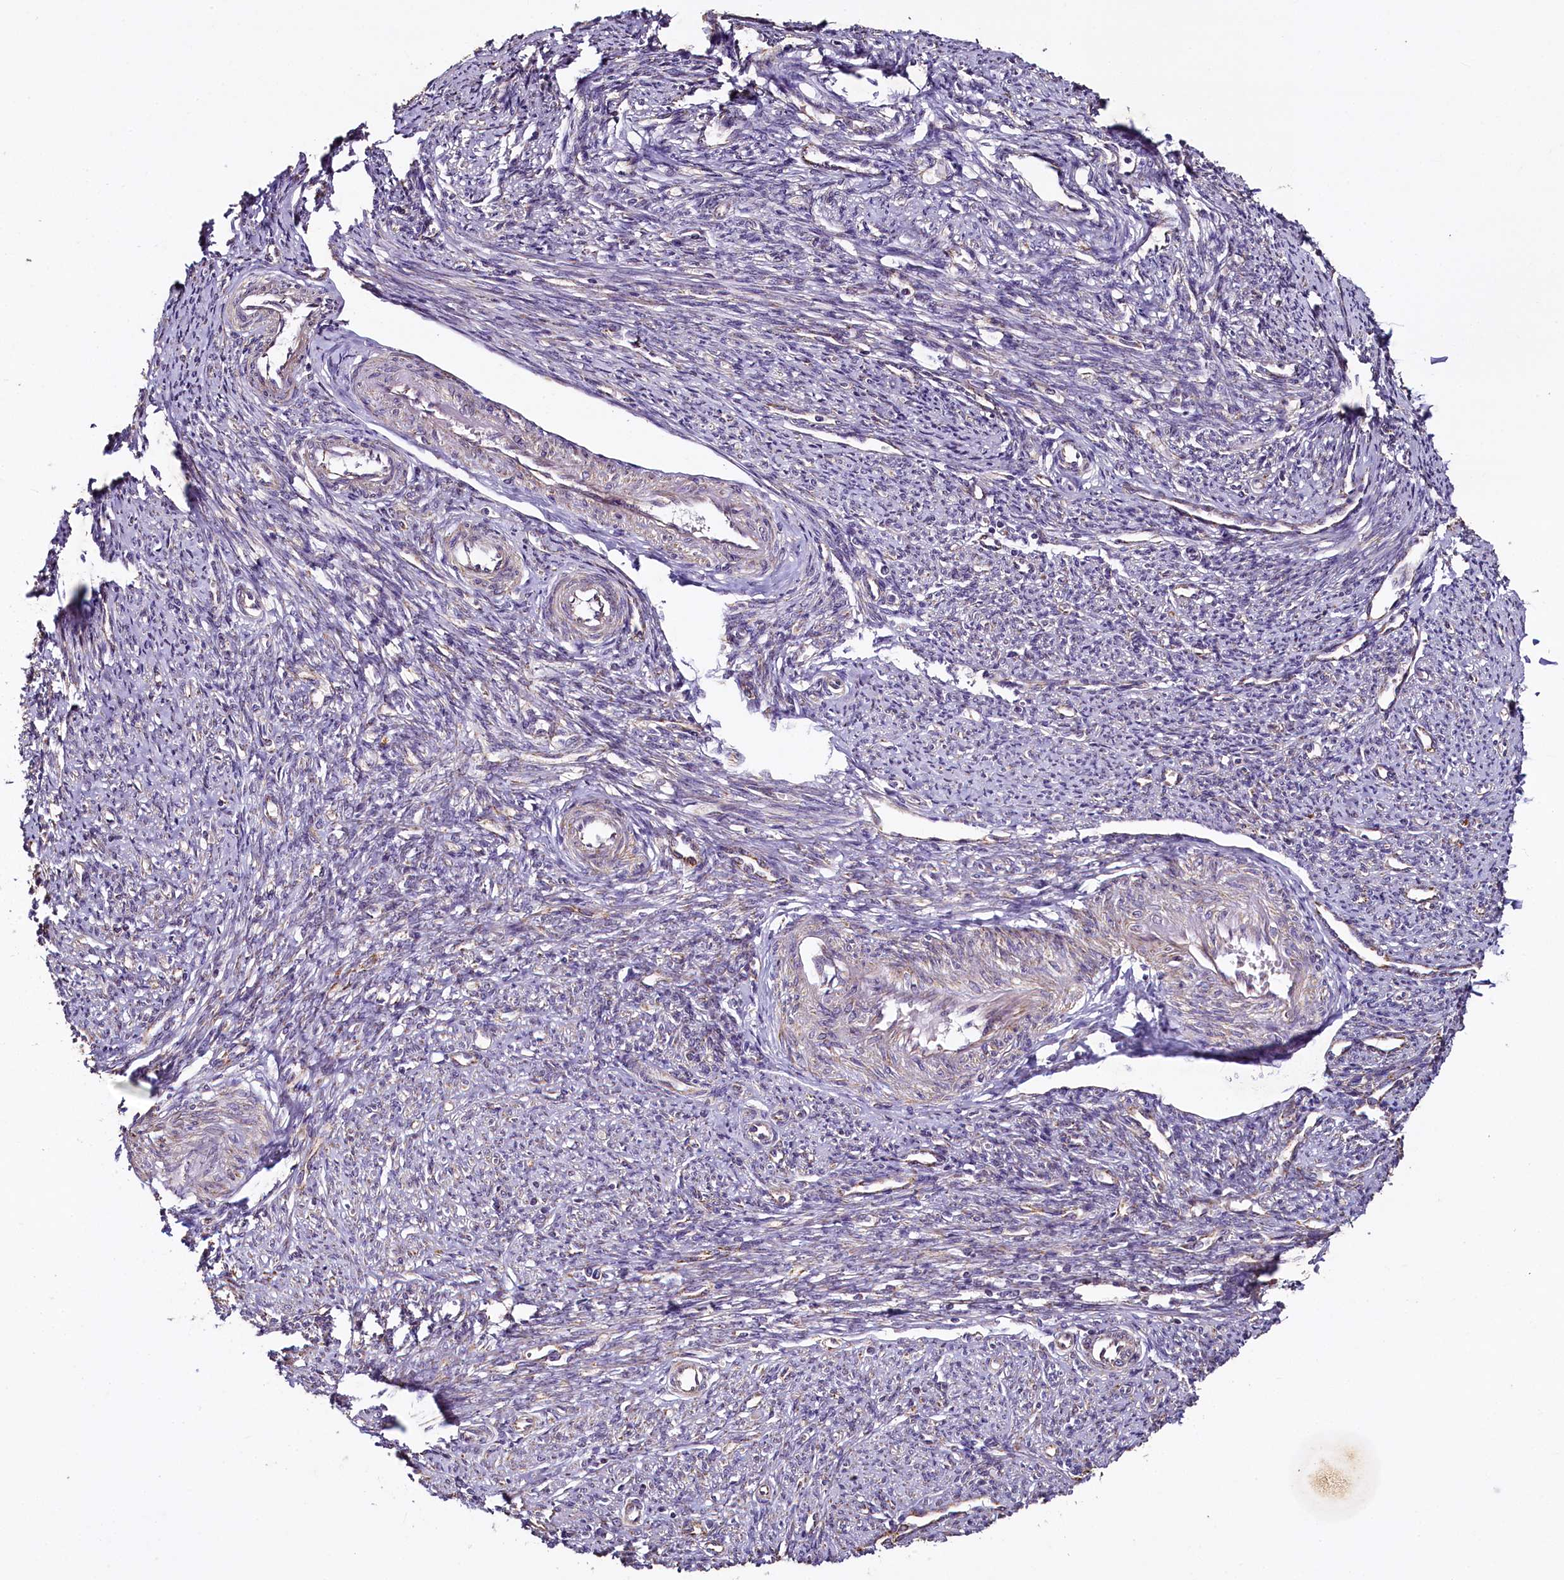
{"staining": {"intensity": "weak", "quantity": "25%-75%", "location": "cytoplasmic/membranous"}, "tissue": "smooth muscle", "cell_type": "Smooth muscle cells", "image_type": "normal", "snomed": [{"axis": "morphology", "description": "Normal tissue, NOS"}, {"axis": "topography", "description": "Smooth muscle"}, {"axis": "topography", "description": "Uterus"}], "caption": "Immunohistochemistry (IHC) histopathology image of normal smooth muscle stained for a protein (brown), which reveals low levels of weak cytoplasmic/membranous expression in approximately 25%-75% of smooth muscle cells.", "gene": "COQ9", "patient": {"sex": "female", "age": 59}}